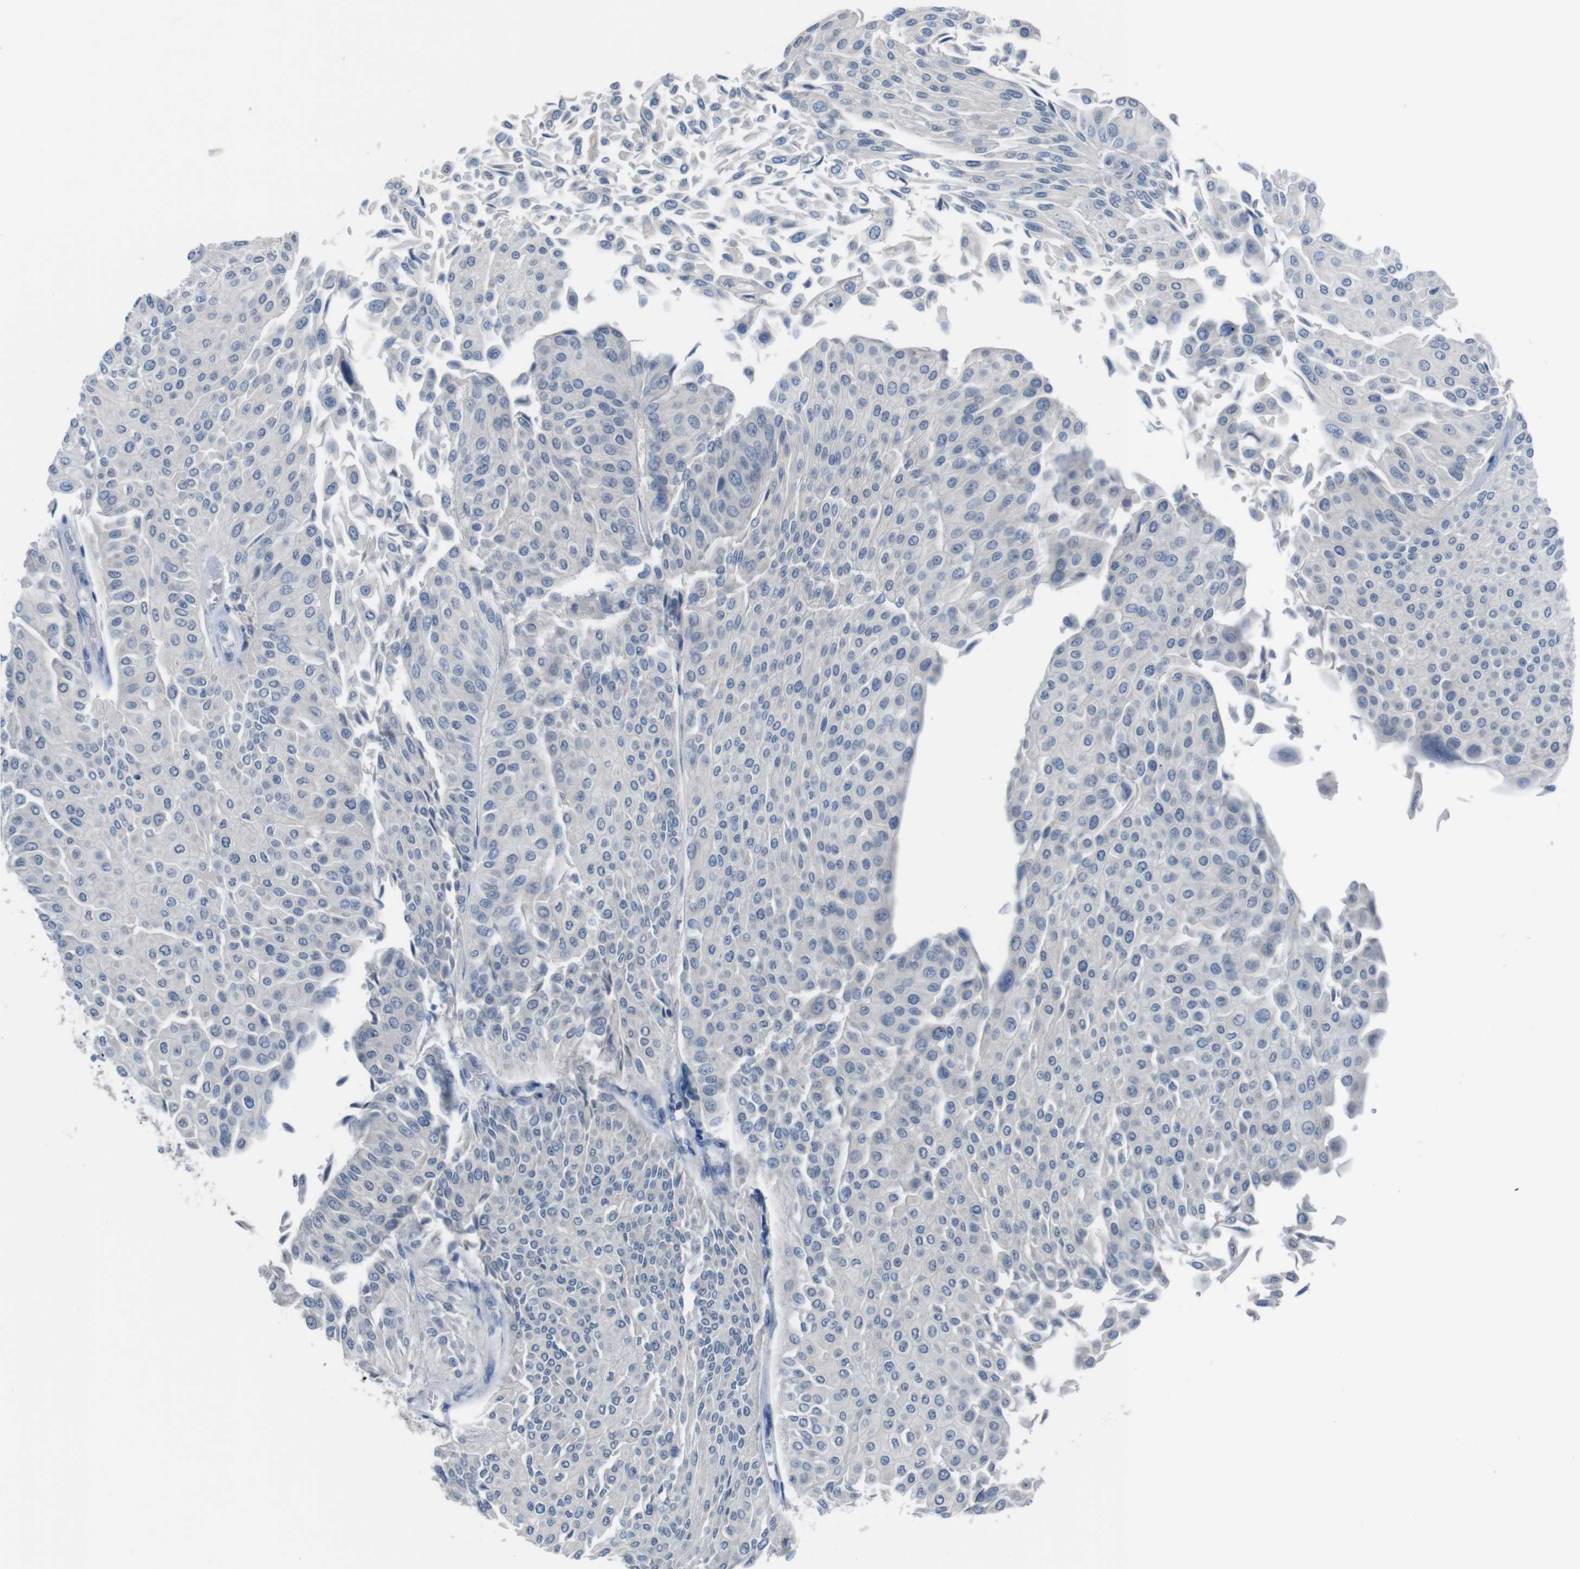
{"staining": {"intensity": "negative", "quantity": "none", "location": "none"}, "tissue": "urothelial cancer", "cell_type": "Tumor cells", "image_type": "cancer", "snomed": [{"axis": "morphology", "description": "Urothelial carcinoma, Low grade"}, {"axis": "topography", "description": "Urinary bladder"}], "caption": "Tumor cells are negative for brown protein staining in low-grade urothelial carcinoma. The staining was performed using DAB (3,3'-diaminobenzidine) to visualize the protein expression in brown, while the nuclei were stained in blue with hematoxylin (Magnification: 20x).", "gene": "SLC2A8", "patient": {"sex": "male", "age": 67}}